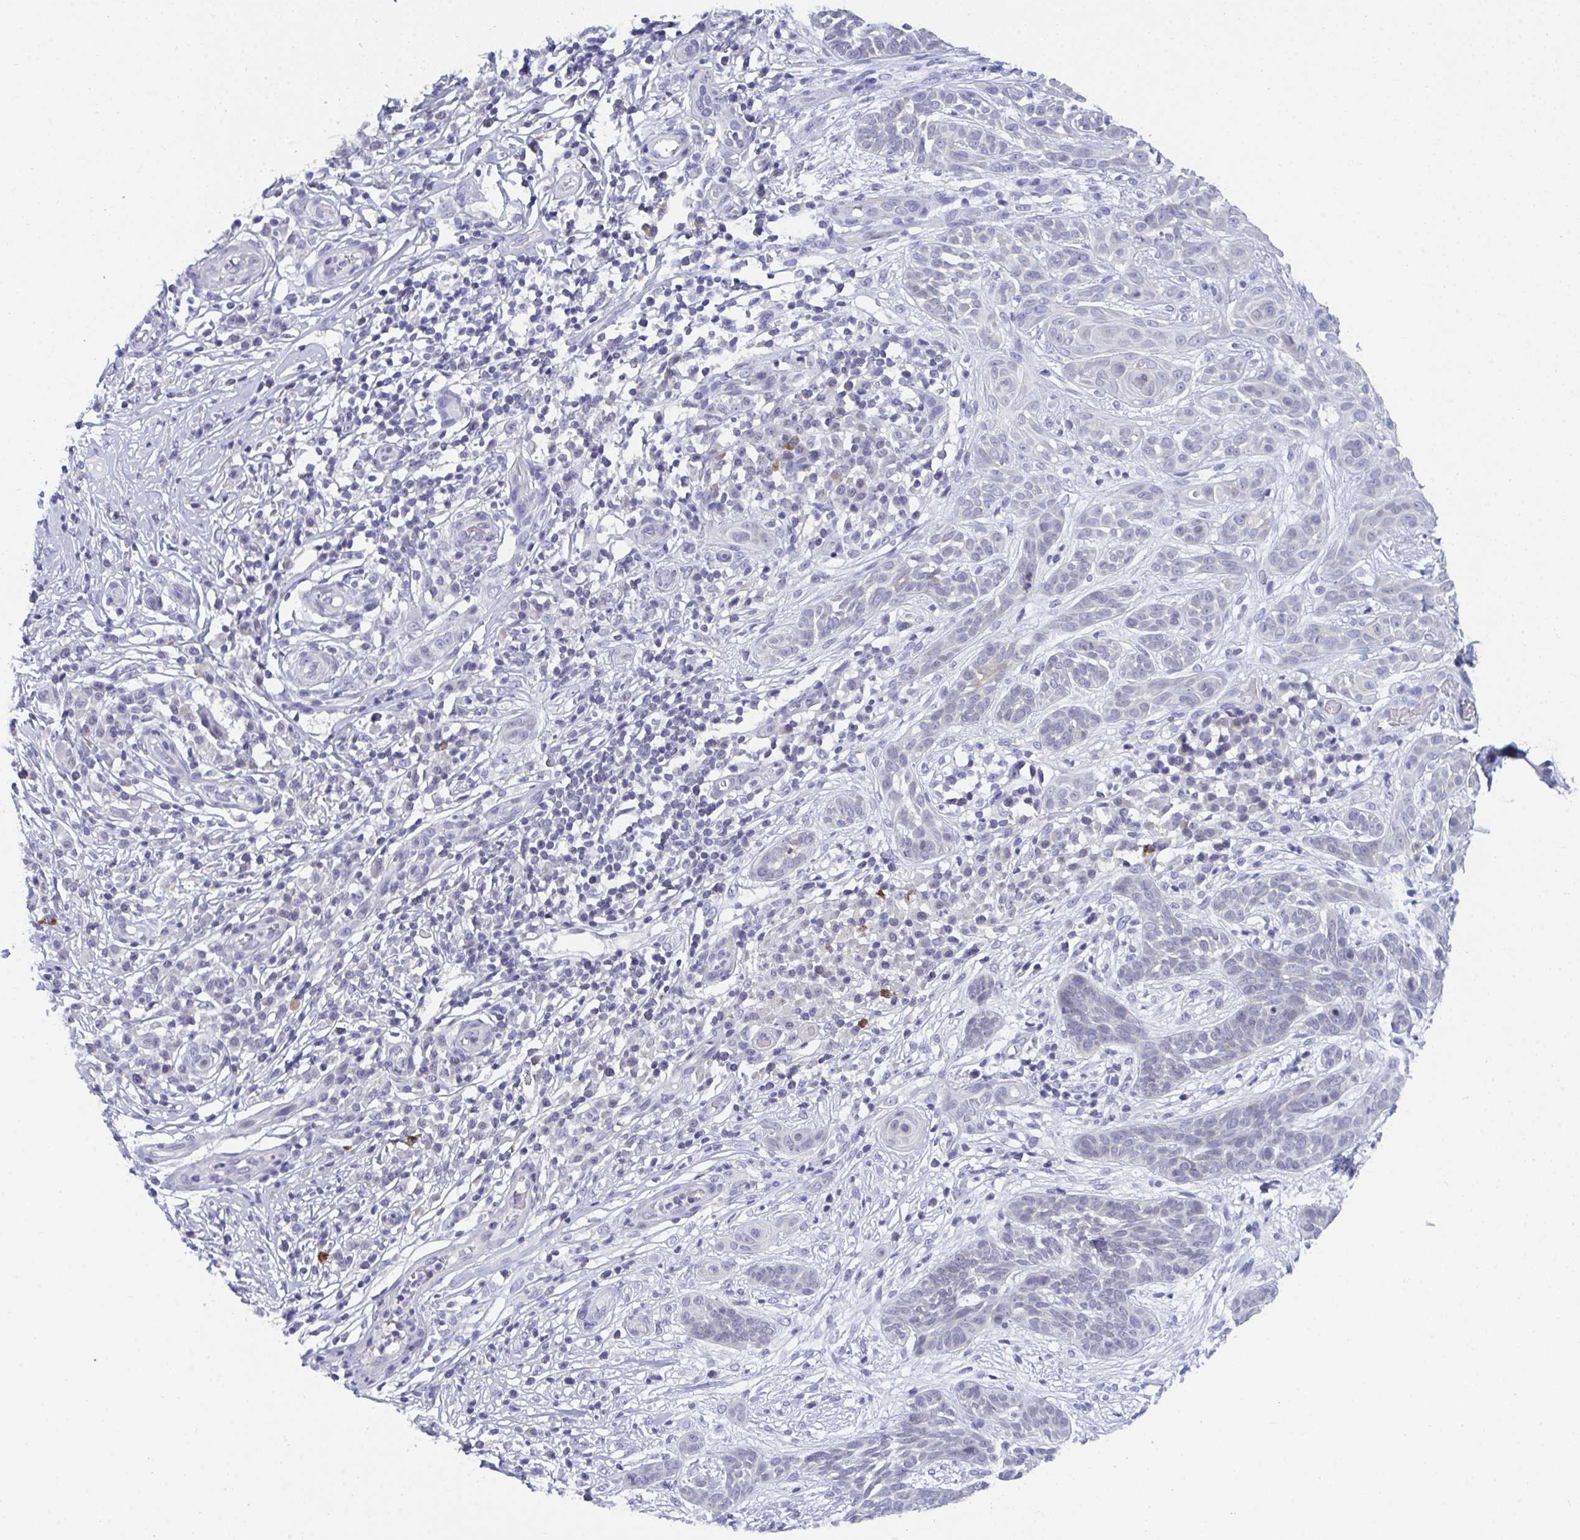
{"staining": {"intensity": "negative", "quantity": "none", "location": "none"}, "tissue": "skin cancer", "cell_type": "Tumor cells", "image_type": "cancer", "snomed": [{"axis": "morphology", "description": "Basal cell carcinoma"}, {"axis": "topography", "description": "Skin"}, {"axis": "topography", "description": "Skin, foot"}], "caption": "The image displays no significant expression in tumor cells of skin basal cell carcinoma.", "gene": "BMAL2", "patient": {"sex": "female", "age": 86}}